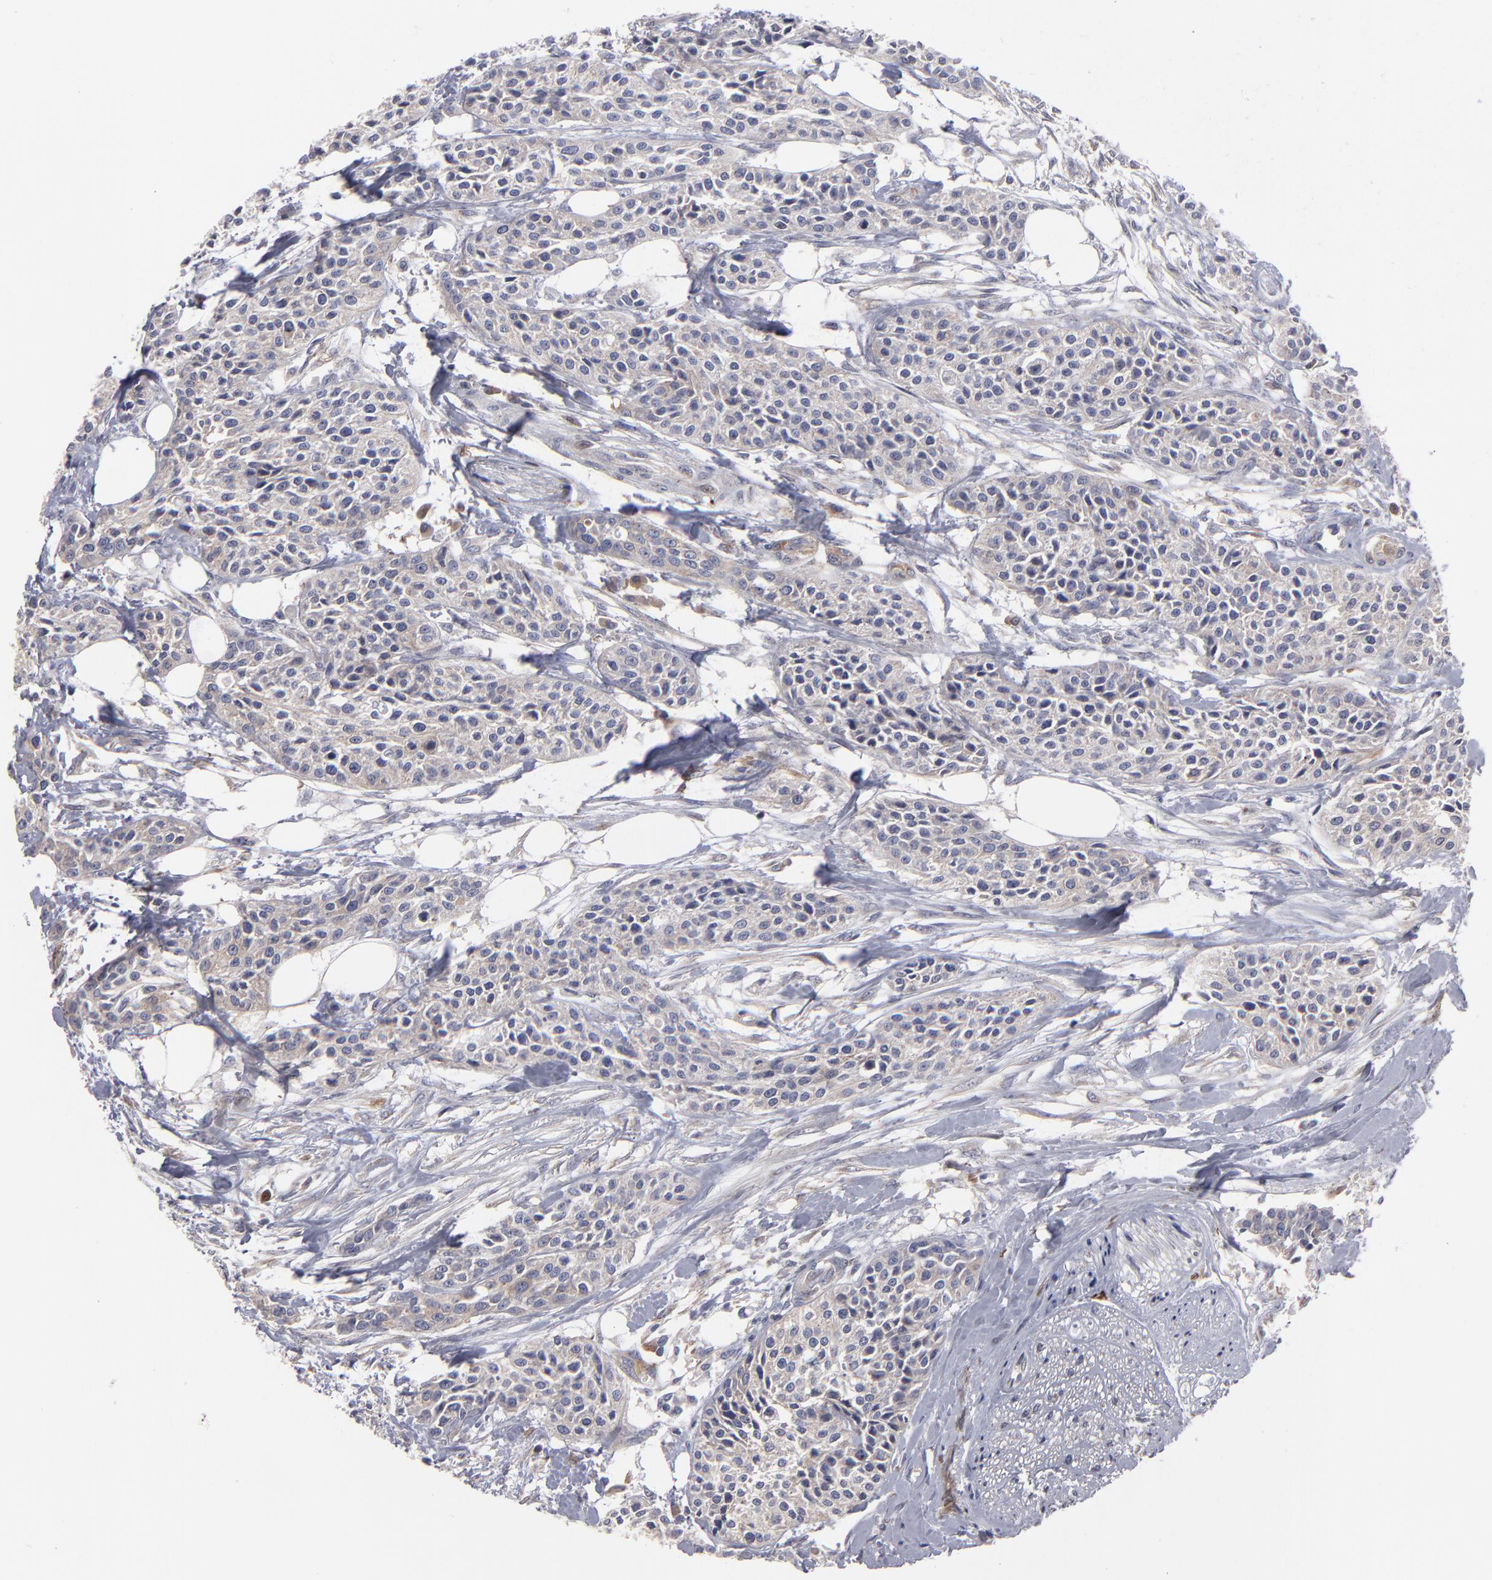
{"staining": {"intensity": "weak", "quantity": ">75%", "location": "cytoplasmic/membranous"}, "tissue": "urothelial cancer", "cell_type": "Tumor cells", "image_type": "cancer", "snomed": [{"axis": "morphology", "description": "Urothelial carcinoma, High grade"}, {"axis": "topography", "description": "Urinary bladder"}], "caption": "Protein staining of urothelial cancer tissue exhibits weak cytoplasmic/membranous staining in approximately >75% of tumor cells.", "gene": "CEP97", "patient": {"sex": "male", "age": 56}}